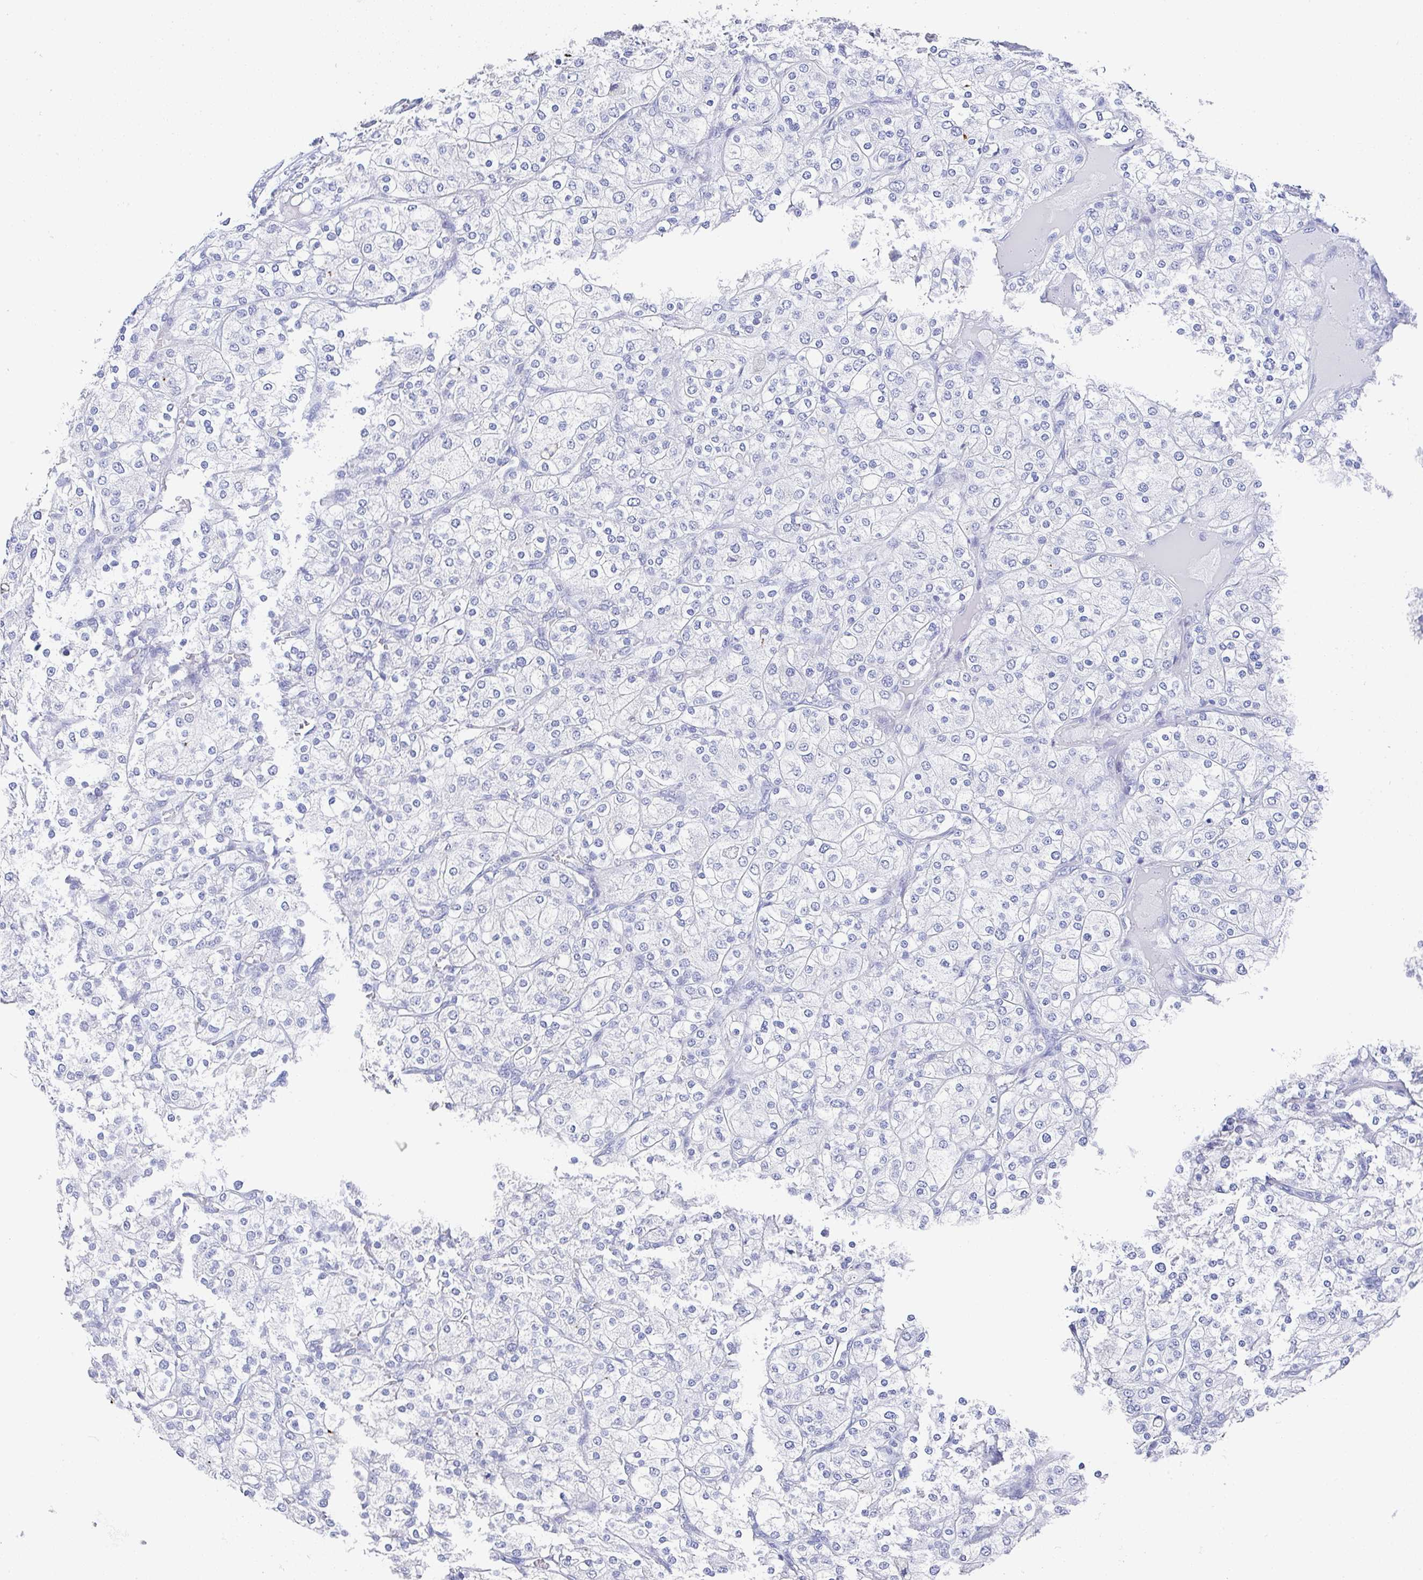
{"staining": {"intensity": "negative", "quantity": "none", "location": "none"}, "tissue": "renal cancer", "cell_type": "Tumor cells", "image_type": "cancer", "snomed": [{"axis": "morphology", "description": "Adenocarcinoma, NOS"}, {"axis": "topography", "description": "Kidney"}], "caption": "The photomicrograph shows no staining of tumor cells in renal adenocarcinoma.", "gene": "TNFRSF8", "patient": {"sex": "male", "age": 80}}